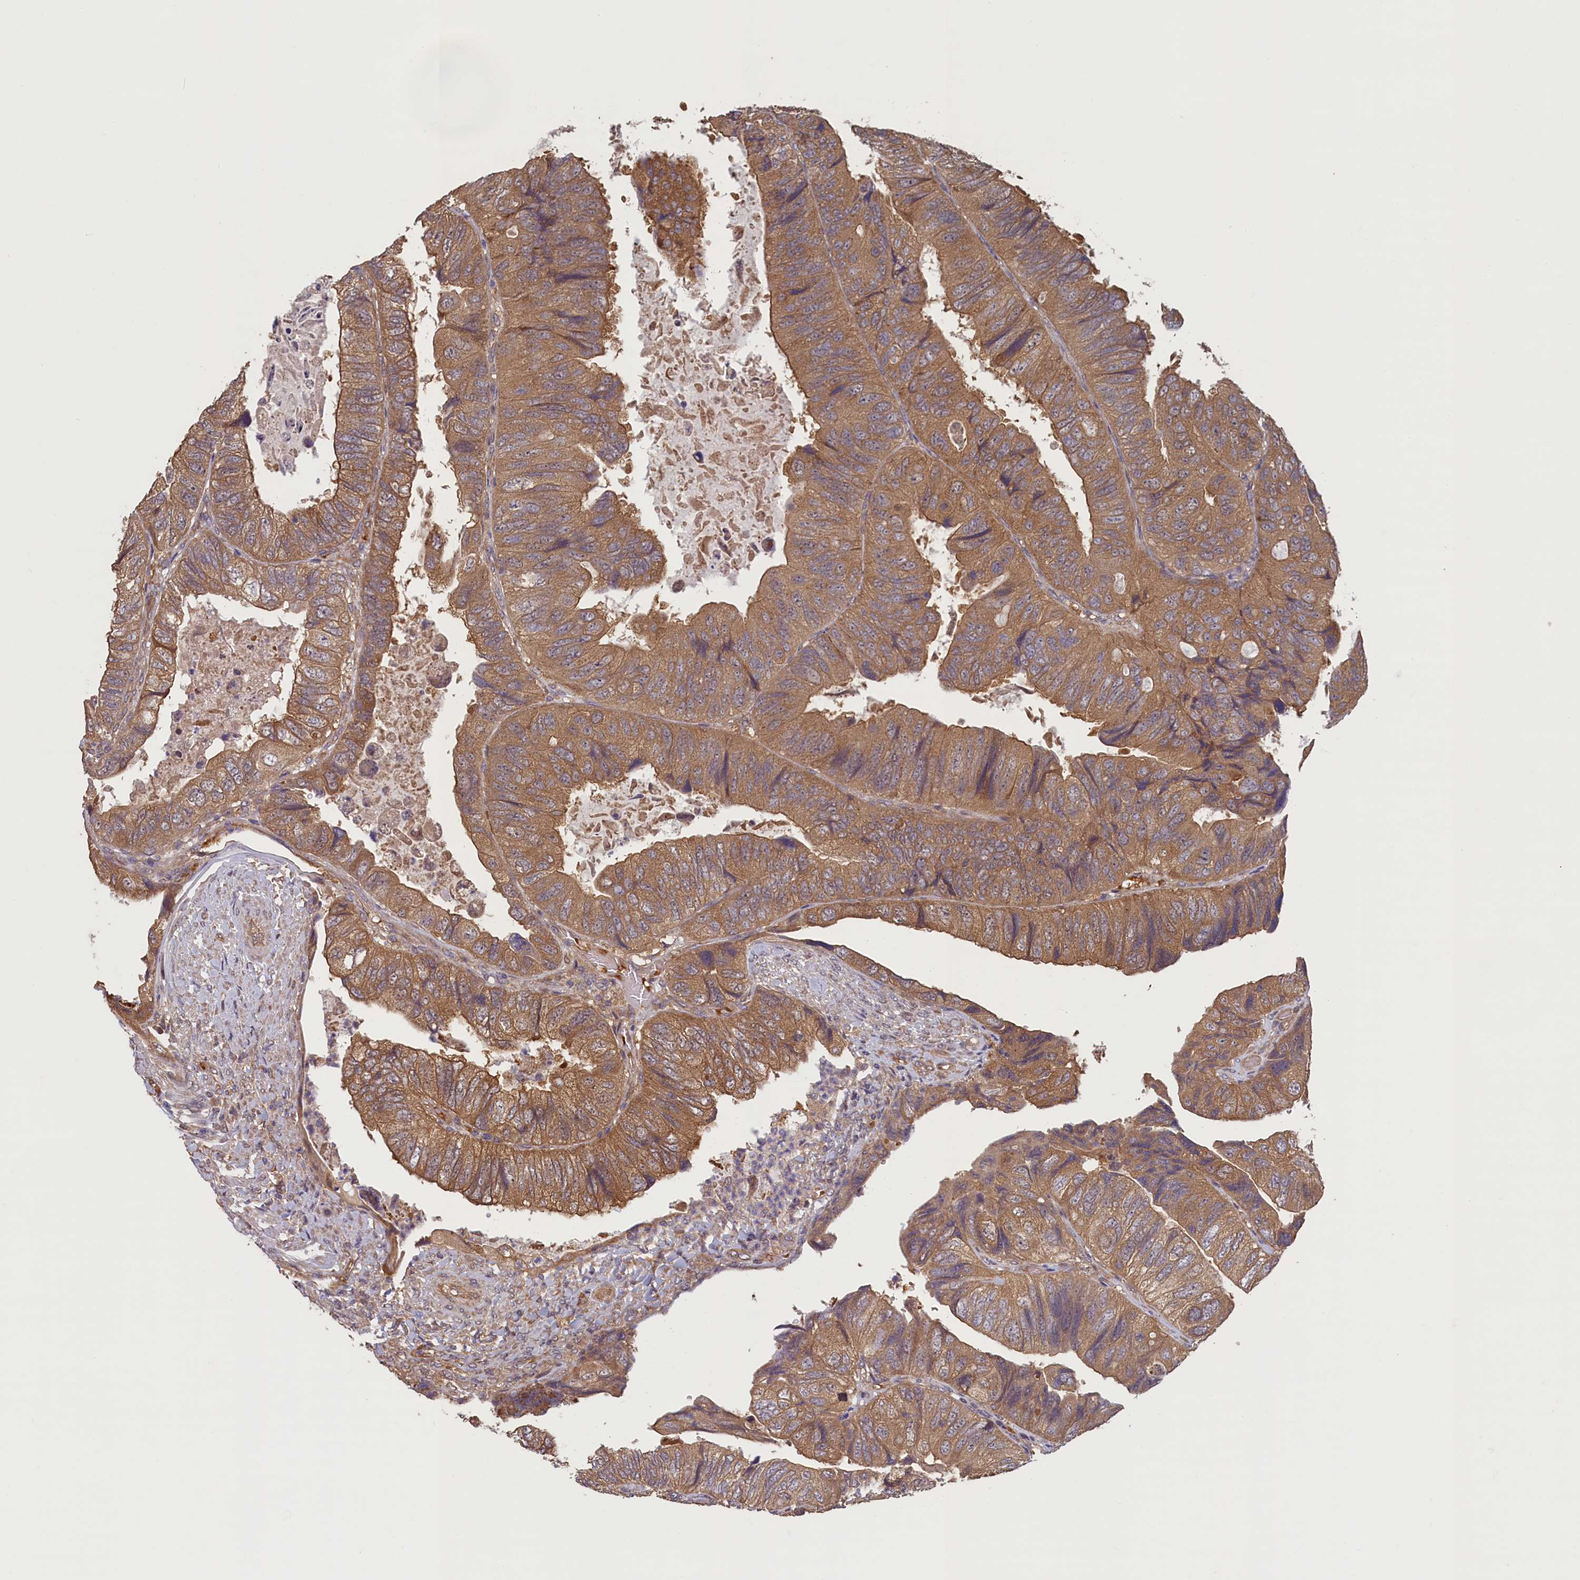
{"staining": {"intensity": "moderate", "quantity": ">75%", "location": "cytoplasmic/membranous"}, "tissue": "colorectal cancer", "cell_type": "Tumor cells", "image_type": "cancer", "snomed": [{"axis": "morphology", "description": "Adenocarcinoma, NOS"}, {"axis": "topography", "description": "Rectum"}], "caption": "A brown stain shows moderate cytoplasmic/membranous positivity of a protein in colorectal cancer (adenocarcinoma) tumor cells. The staining is performed using DAB brown chromogen to label protein expression. The nuclei are counter-stained blue using hematoxylin.", "gene": "CIAO2B", "patient": {"sex": "male", "age": 63}}